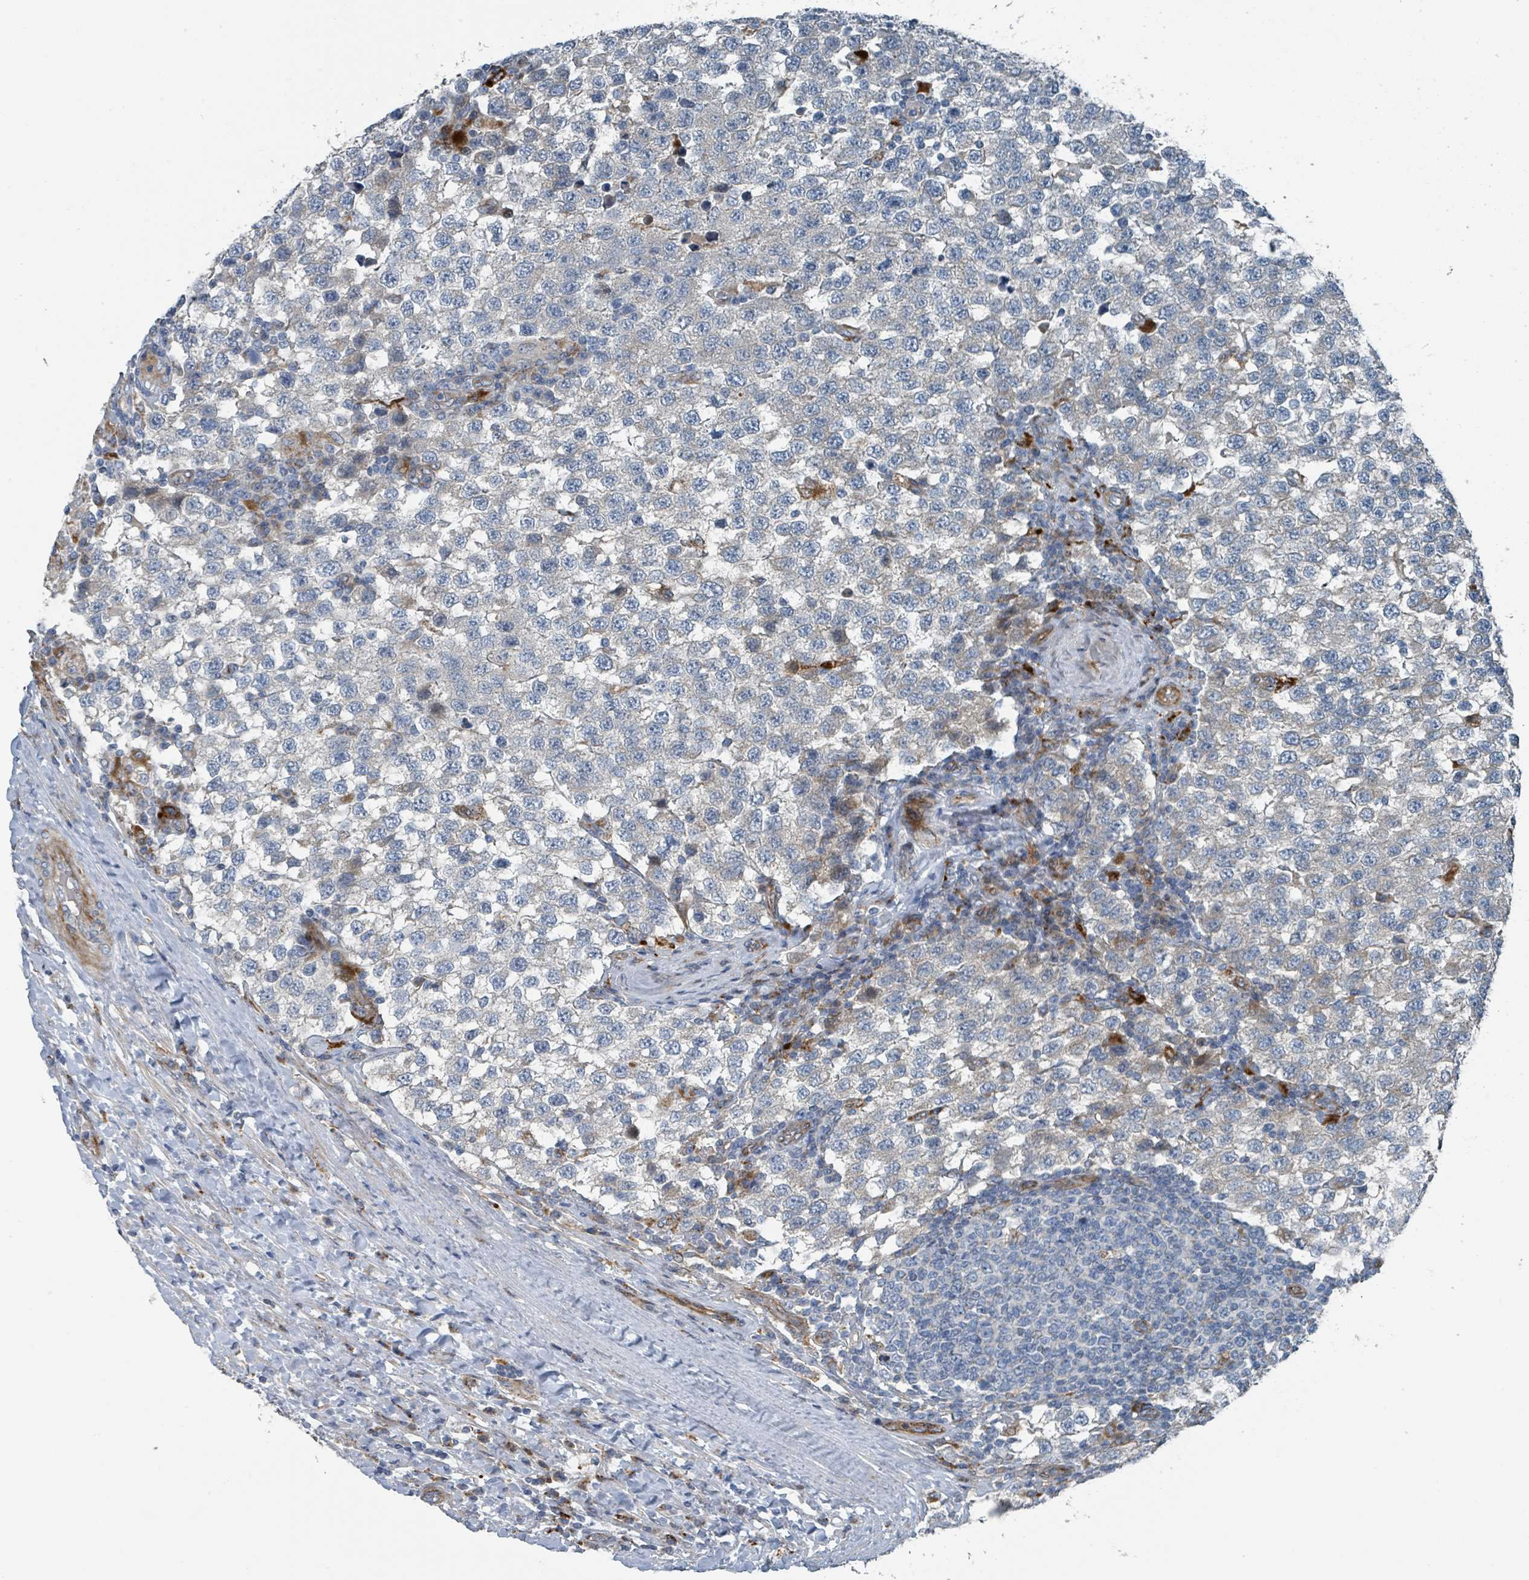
{"staining": {"intensity": "negative", "quantity": "none", "location": "none"}, "tissue": "testis cancer", "cell_type": "Tumor cells", "image_type": "cancer", "snomed": [{"axis": "morphology", "description": "Seminoma, NOS"}, {"axis": "topography", "description": "Testis"}], "caption": "IHC micrograph of human seminoma (testis) stained for a protein (brown), which demonstrates no expression in tumor cells.", "gene": "DIPK2A", "patient": {"sex": "male", "age": 34}}